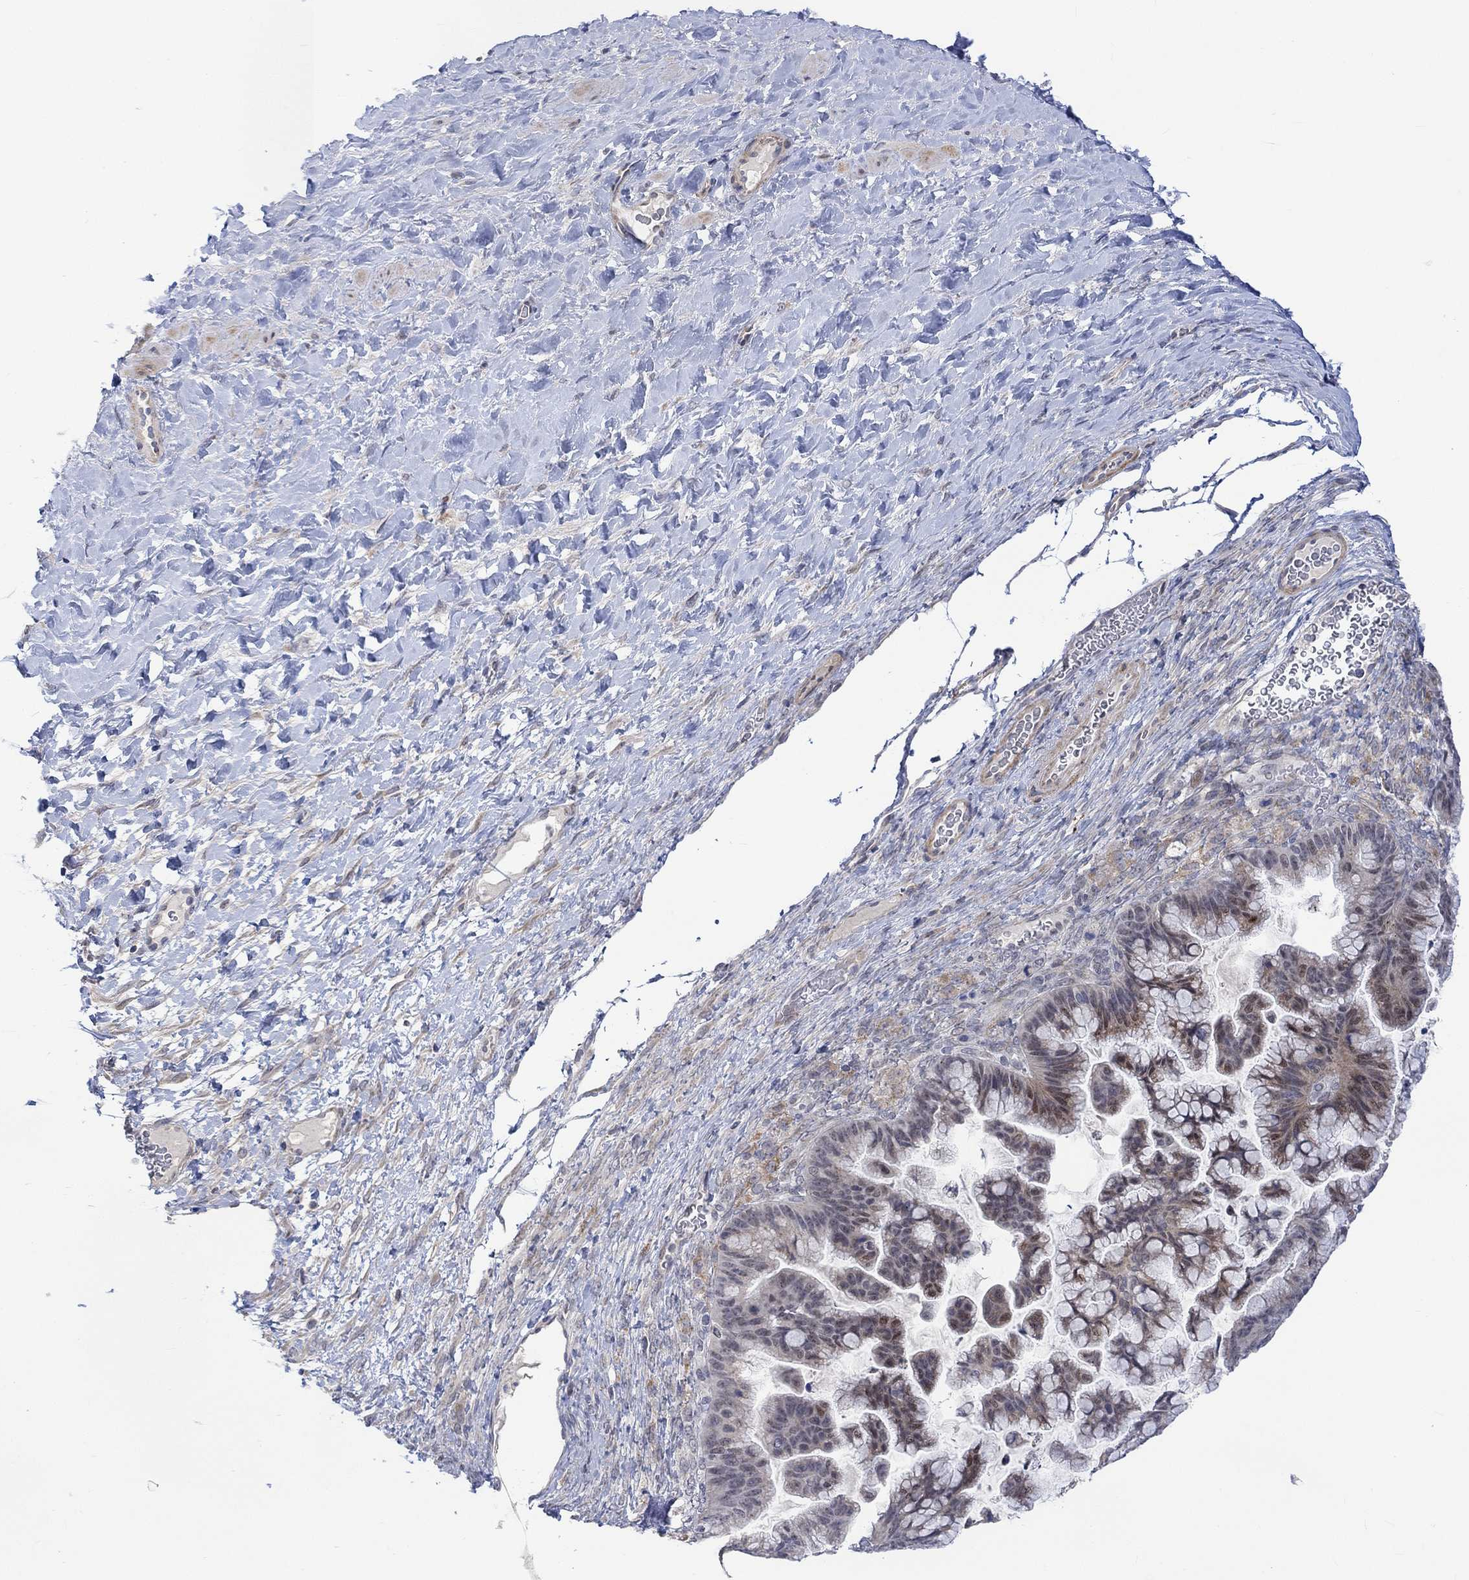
{"staining": {"intensity": "moderate", "quantity": "<25%", "location": "cytoplasmic/membranous"}, "tissue": "ovarian cancer", "cell_type": "Tumor cells", "image_type": "cancer", "snomed": [{"axis": "morphology", "description": "Cystadenocarcinoma, mucinous, NOS"}, {"axis": "topography", "description": "Ovary"}], "caption": "This photomicrograph reveals IHC staining of human ovarian cancer, with low moderate cytoplasmic/membranous expression in about <25% of tumor cells.", "gene": "SLC48A1", "patient": {"sex": "female", "age": 67}}